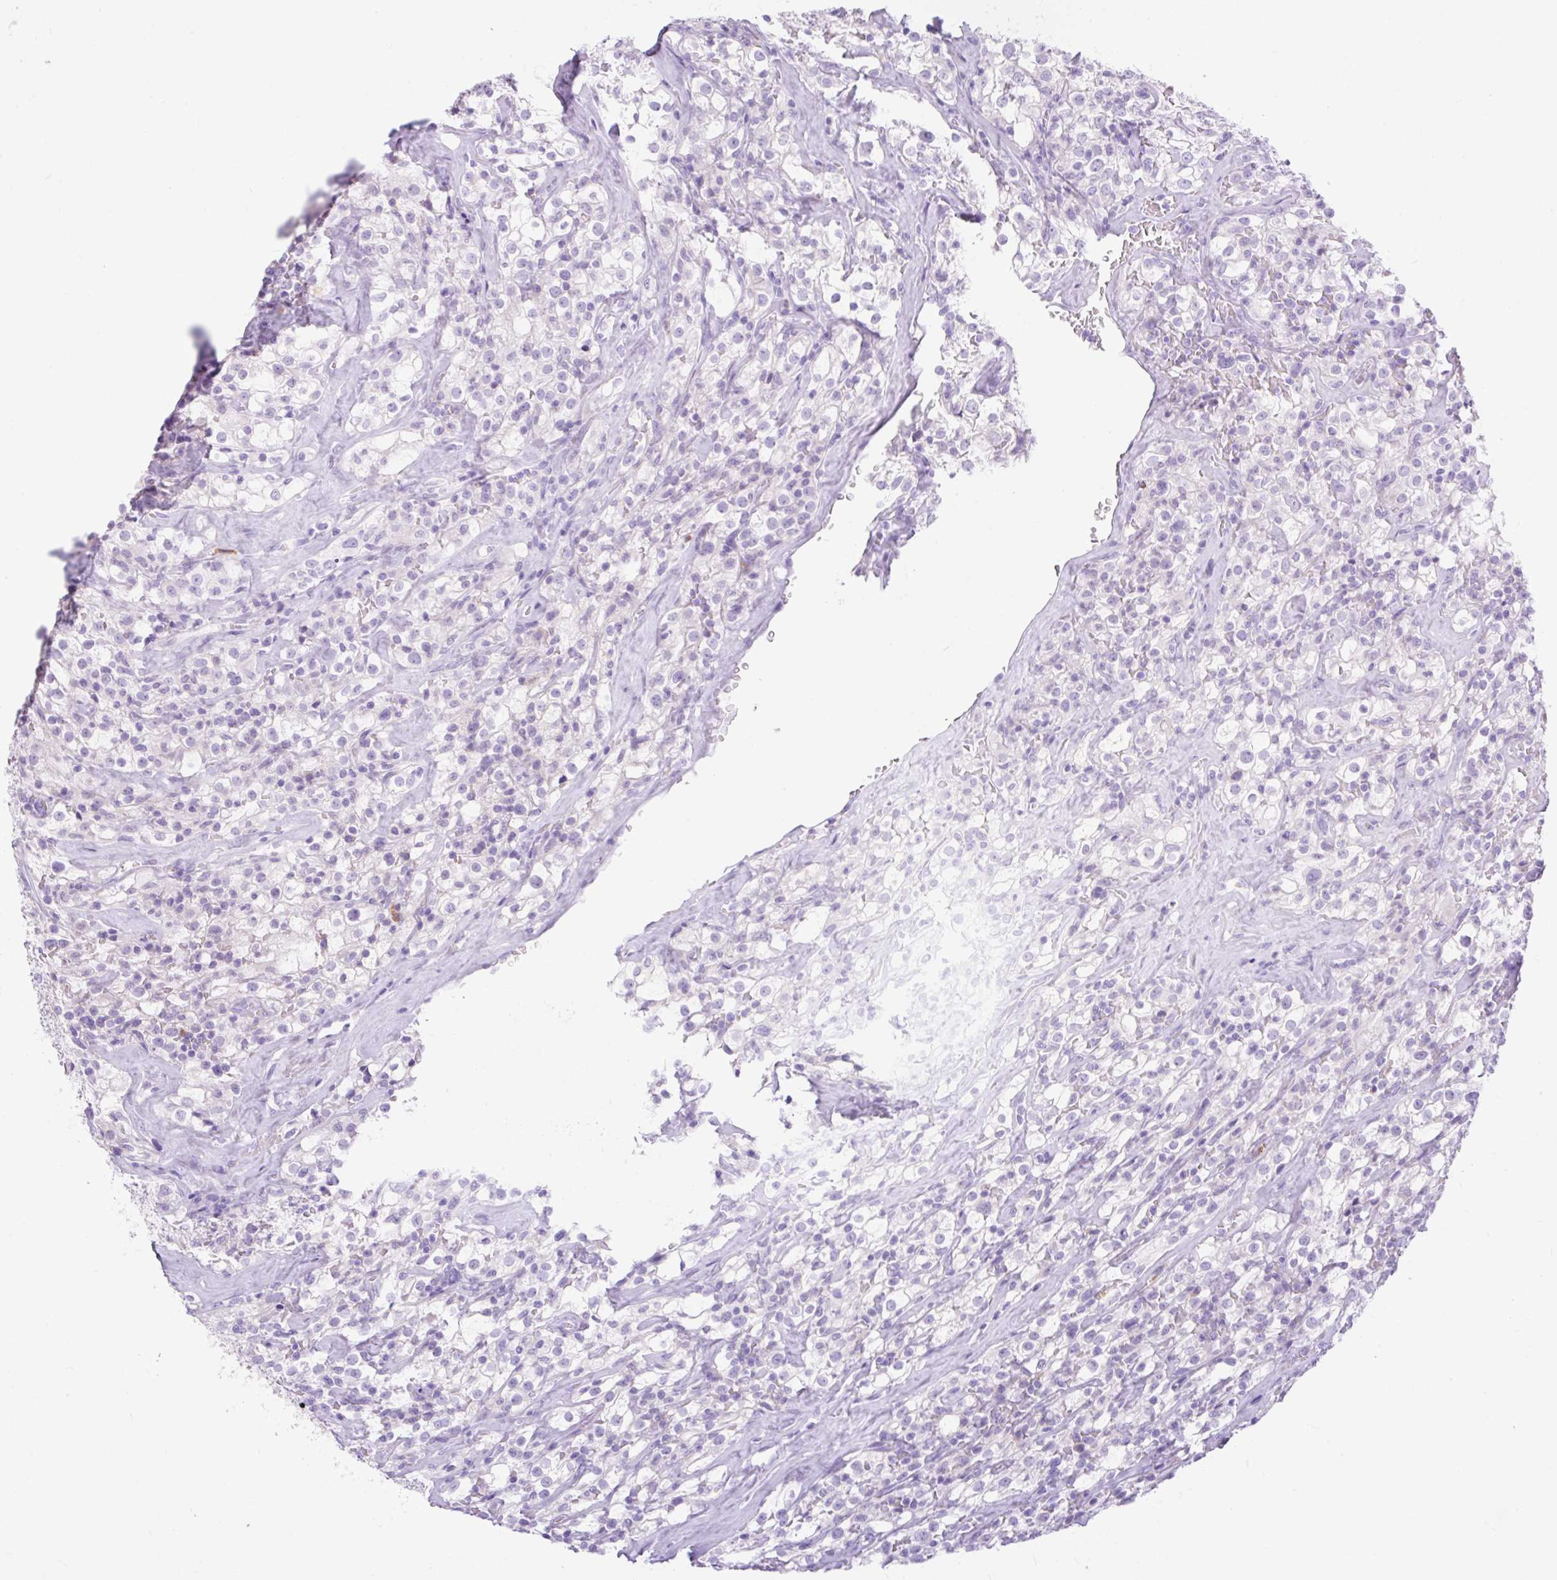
{"staining": {"intensity": "negative", "quantity": "none", "location": "none"}, "tissue": "renal cancer", "cell_type": "Tumor cells", "image_type": "cancer", "snomed": [{"axis": "morphology", "description": "Adenocarcinoma, NOS"}, {"axis": "topography", "description": "Kidney"}], "caption": "Image shows no significant protein staining in tumor cells of renal cancer.", "gene": "SLC25A40", "patient": {"sex": "female", "age": 74}}